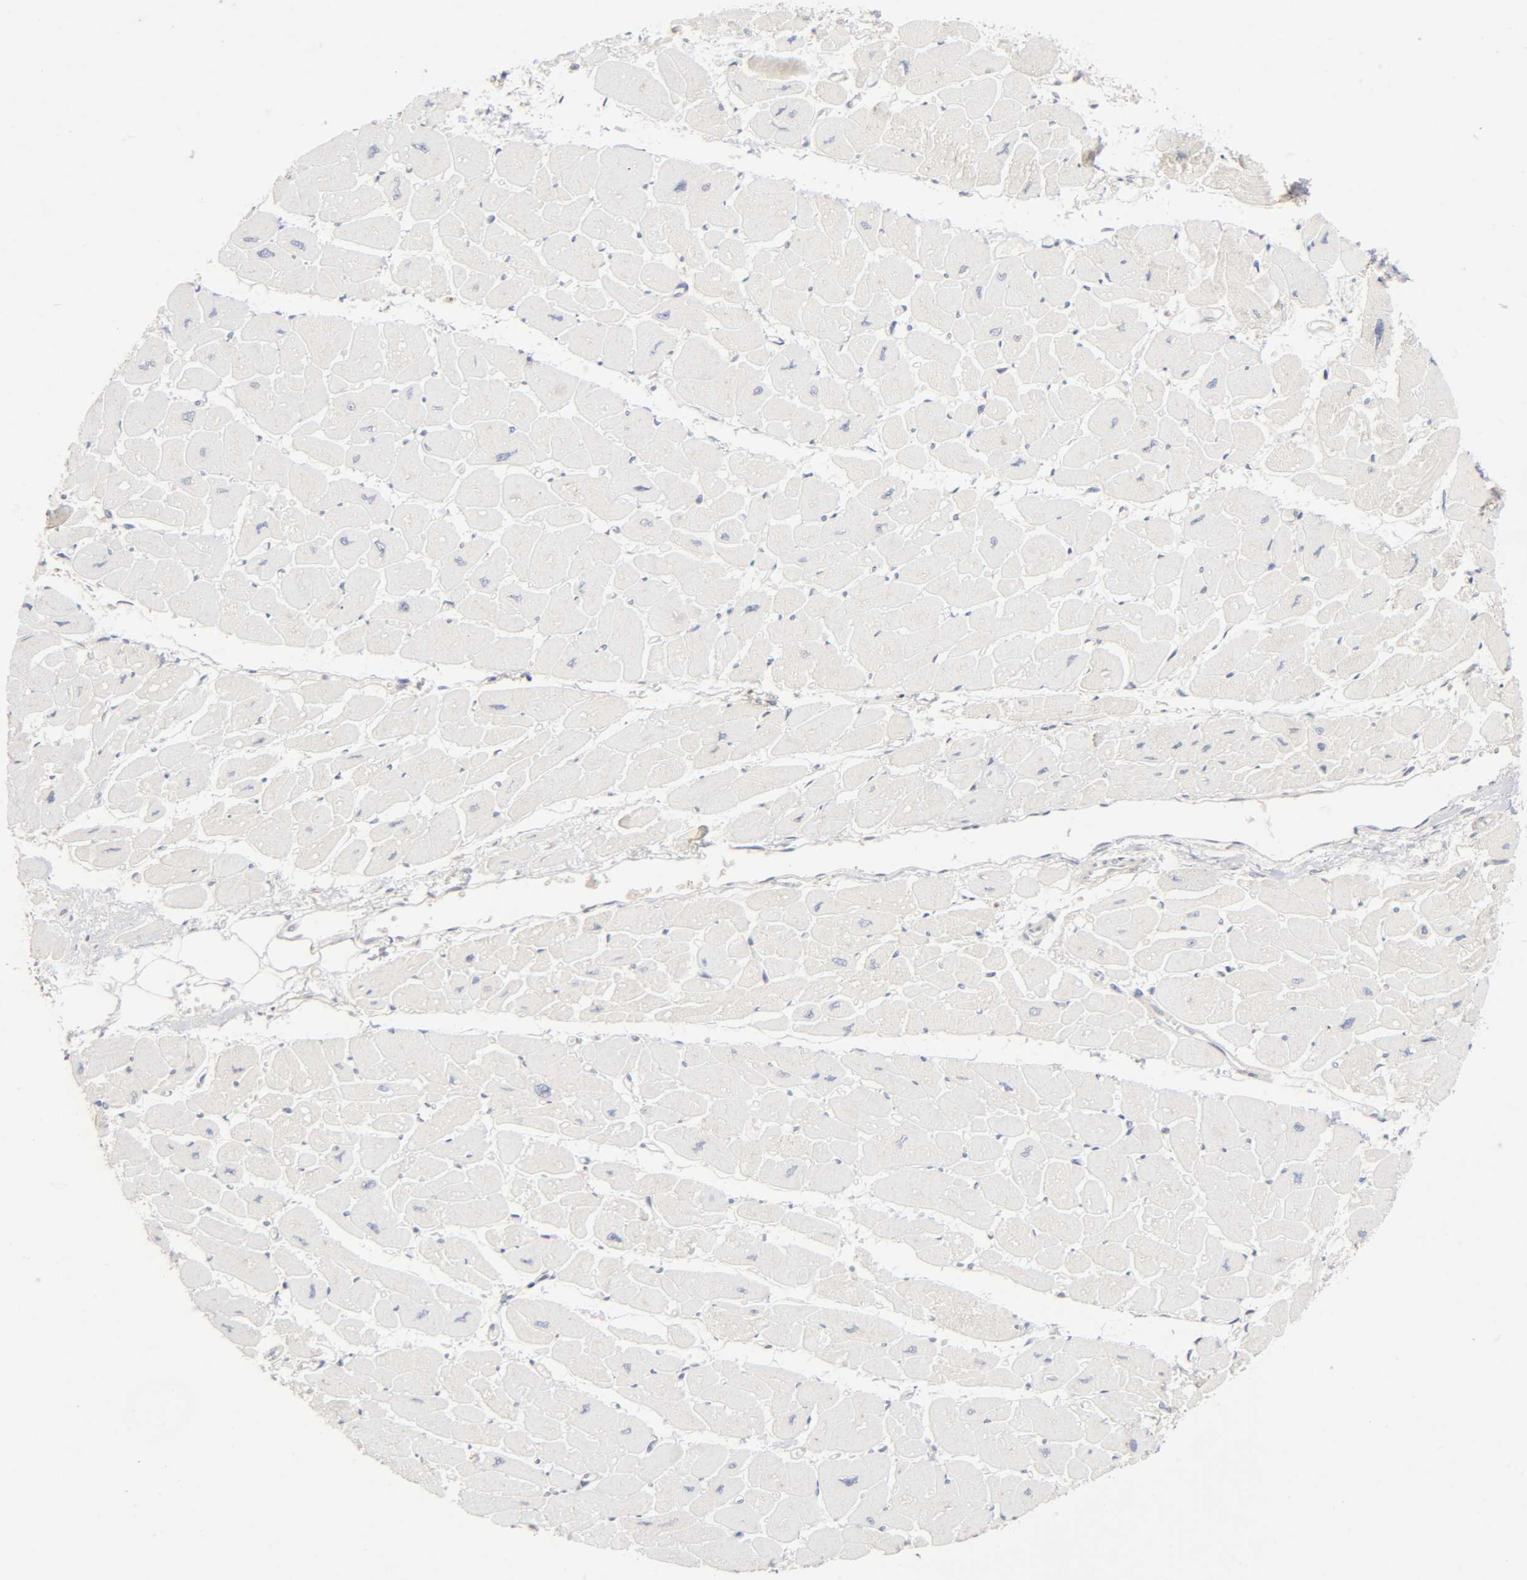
{"staining": {"intensity": "negative", "quantity": "none", "location": "none"}, "tissue": "heart muscle", "cell_type": "Cardiomyocytes", "image_type": "normal", "snomed": [{"axis": "morphology", "description": "Normal tissue, NOS"}, {"axis": "topography", "description": "Heart"}], "caption": "High magnification brightfield microscopy of unremarkable heart muscle stained with DAB (3,3'-diaminobenzidine) (brown) and counterstained with hematoxylin (blue): cardiomyocytes show no significant staining. The staining is performed using DAB brown chromogen with nuclei counter-stained in using hematoxylin.", "gene": "CPB2", "patient": {"sex": "female", "age": 54}}